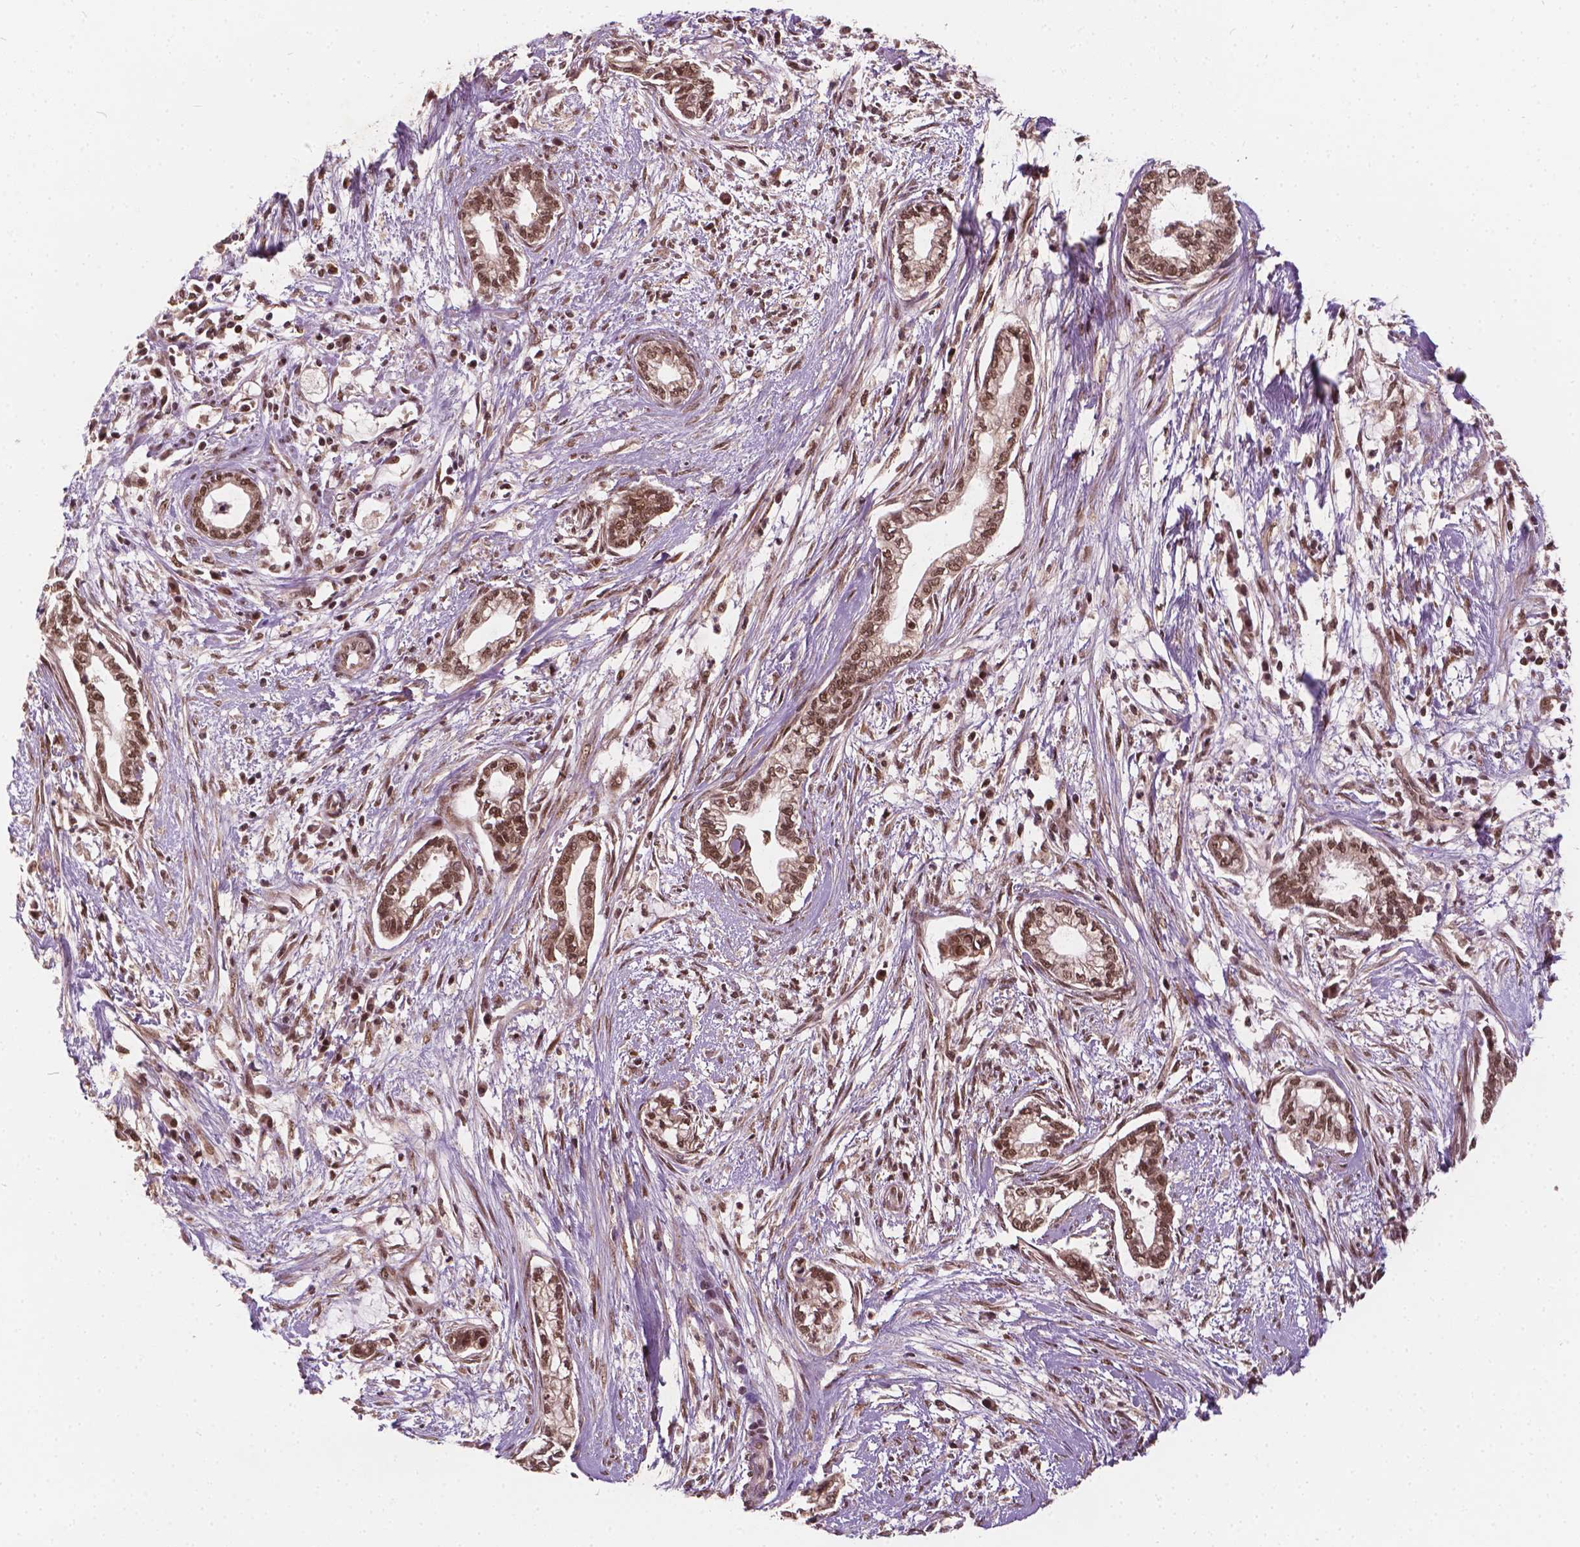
{"staining": {"intensity": "moderate", "quantity": ">75%", "location": "nuclear"}, "tissue": "cervical cancer", "cell_type": "Tumor cells", "image_type": "cancer", "snomed": [{"axis": "morphology", "description": "Adenocarcinoma, NOS"}, {"axis": "topography", "description": "Cervix"}], "caption": "Protein staining of cervical cancer (adenocarcinoma) tissue reveals moderate nuclear staining in about >75% of tumor cells. (DAB (3,3'-diaminobenzidine) = brown stain, brightfield microscopy at high magnification).", "gene": "GPS2", "patient": {"sex": "female", "age": 62}}